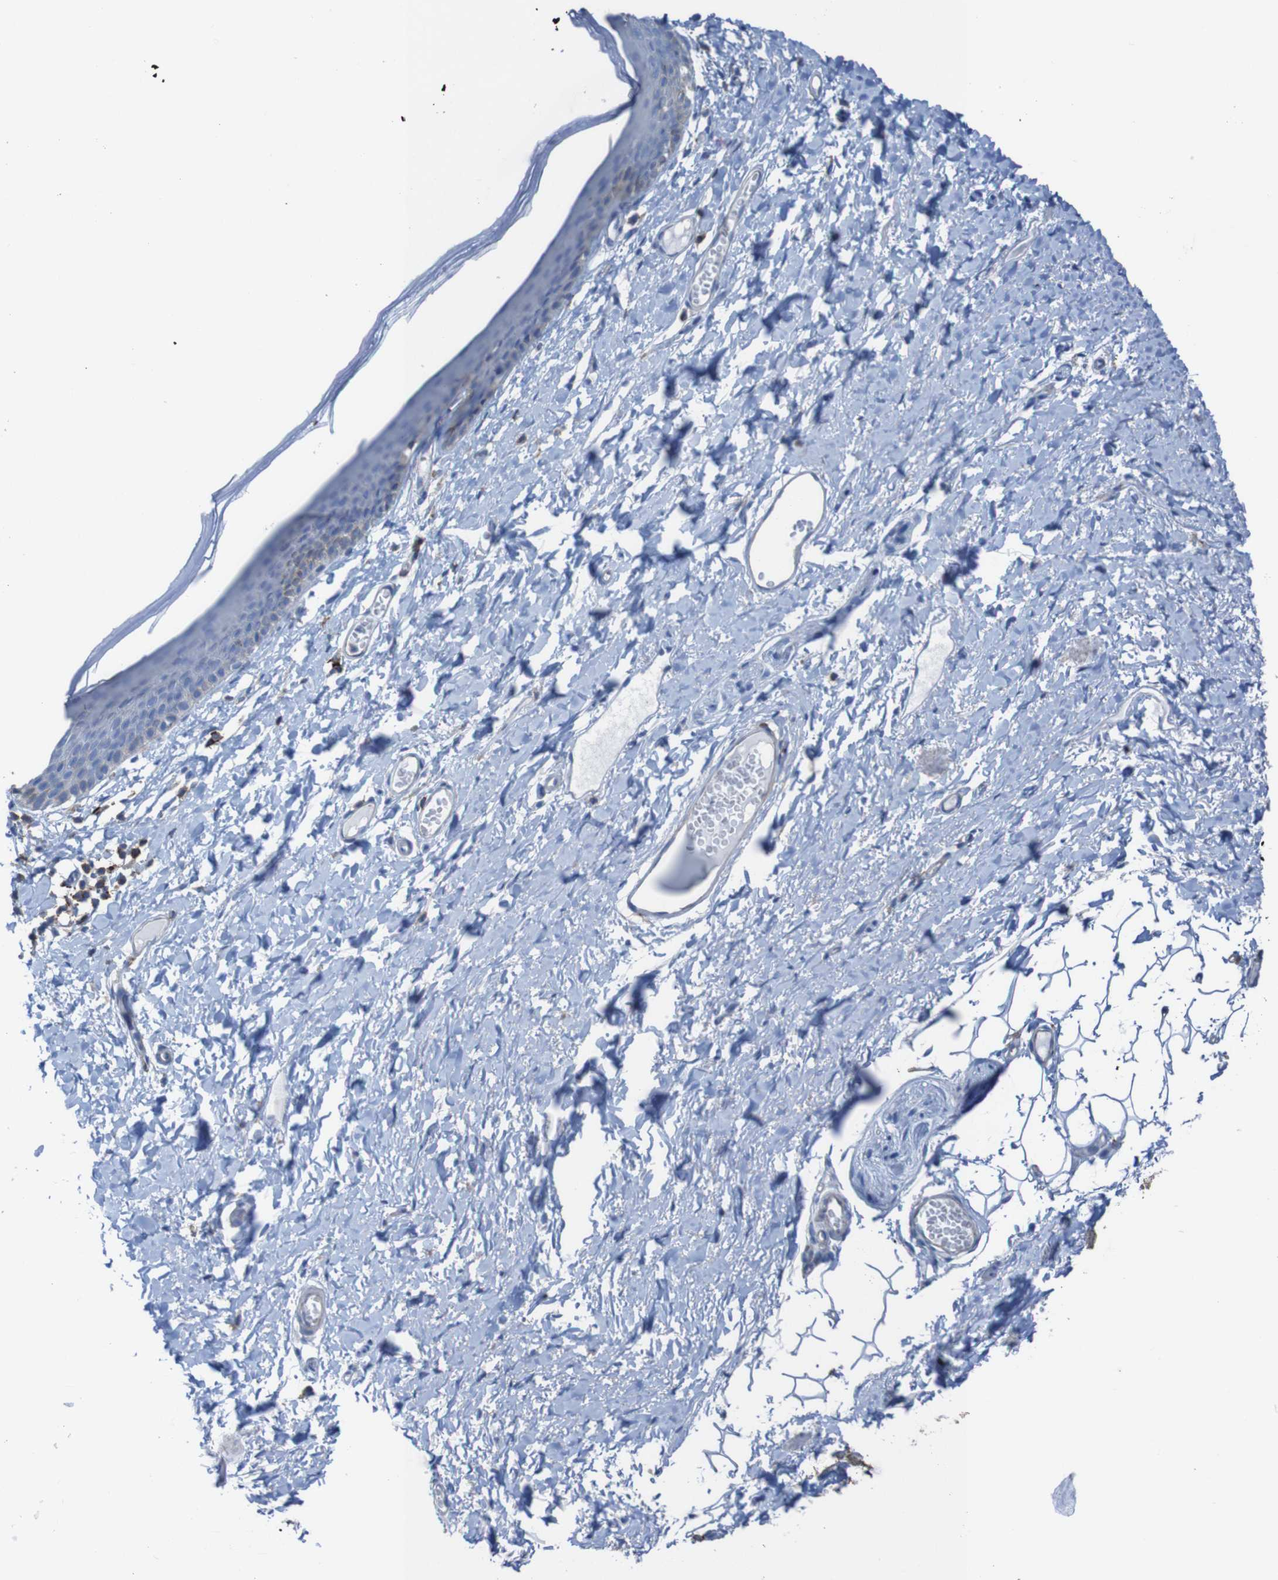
{"staining": {"intensity": "weak", "quantity": "<25%", "location": "cytoplasmic/membranous"}, "tissue": "skin", "cell_type": "Epidermal cells", "image_type": "normal", "snomed": [{"axis": "morphology", "description": "Normal tissue, NOS"}, {"axis": "topography", "description": "Vulva"}], "caption": "This photomicrograph is of normal skin stained with IHC to label a protein in brown with the nuclei are counter-stained blue. There is no staining in epidermal cells.", "gene": "RNF182", "patient": {"sex": "female", "age": 54}}